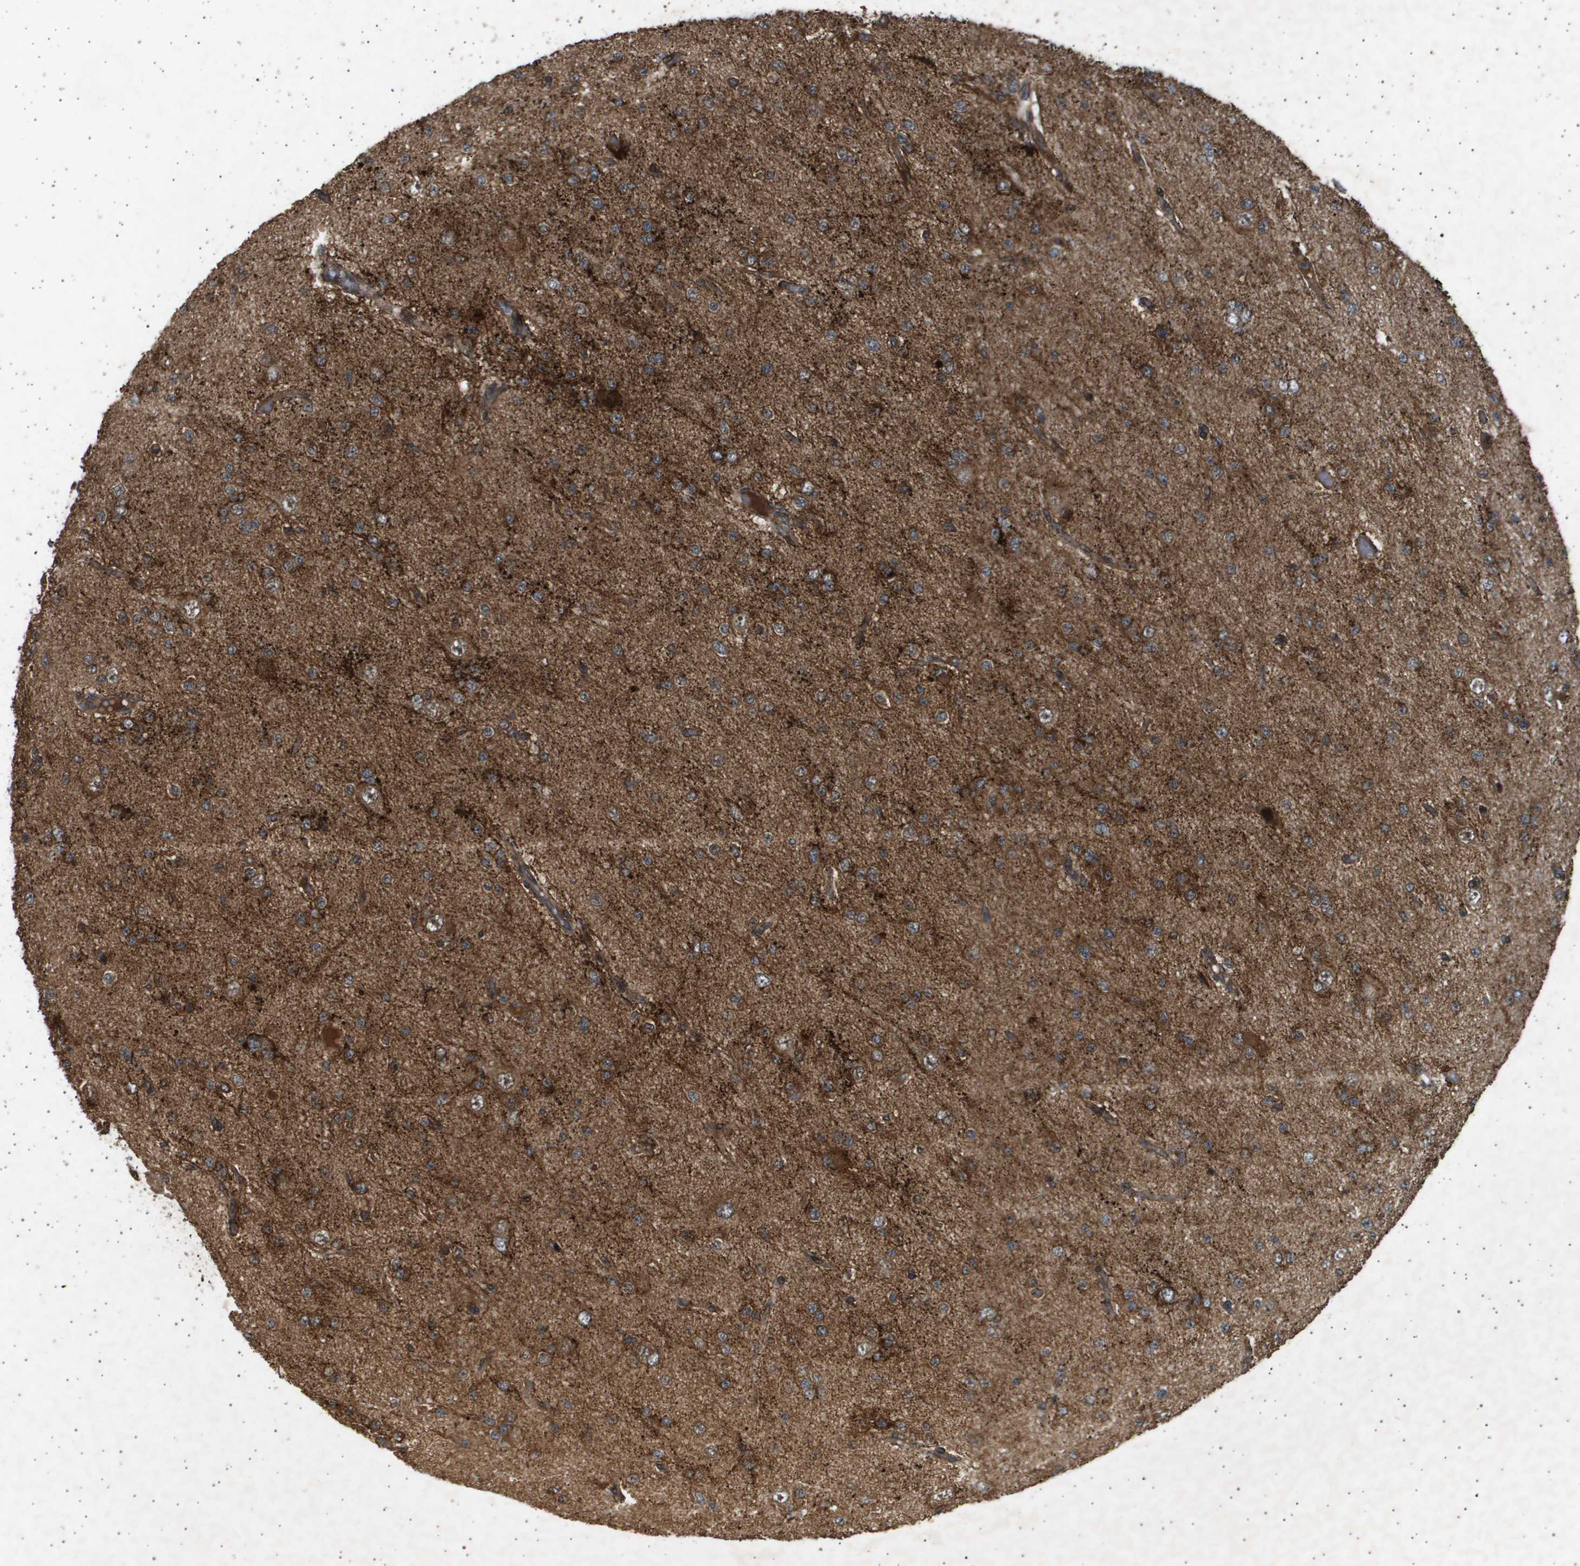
{"staining": {"intensity": "moderate", "quantity": ">75%", "location": "cytoplasmic/membranous"}, "tissue": "glioma", "cell_type": "Tumor cells", "image_type": "cancer", "snomed": [{"axis": "morphology", "description": "Glioma, malignant, Low grade"}, {"axis": "topography", "description": "Brain"}], "caption": "This photomicrograph displays glioma stained with immunohistochemistry to label a protein in brown. The cytoplasmic/membranous of tumor cells show moderate positivity for the protein. Nuclei are counter-stained blue.", "gene": "TNRC6A", "patient": {"sex": "male", "age": 38}}